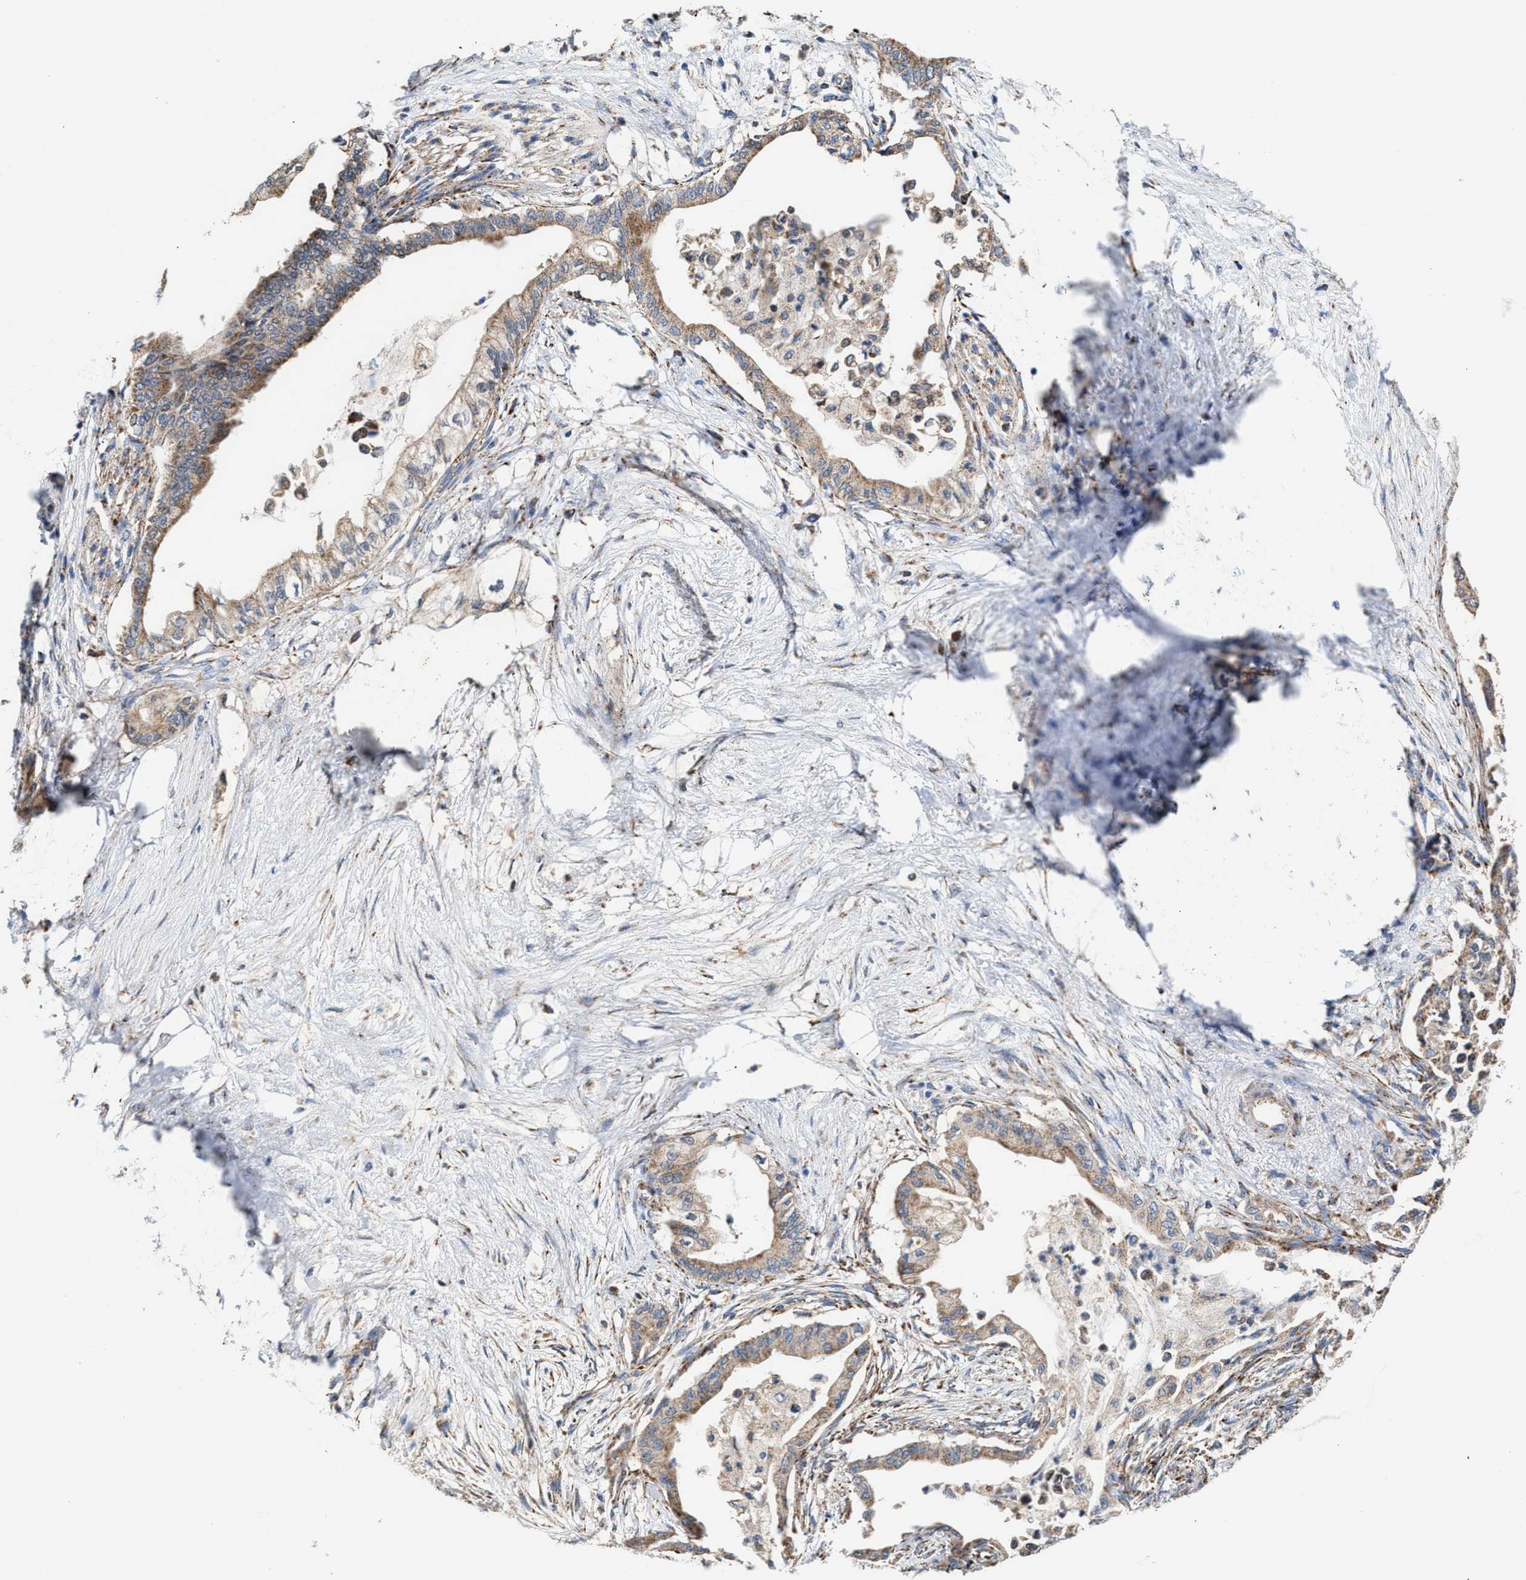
{"staining": {"intensity": "weak", "quantity": ">75%", "location": "cytoplasmic/membranous"}, "tissue": "pancreatic cancer", "cell_type": "Tumor cells", "image_type": "cancer", "snomed": [{"axis": "morphology", "description": "Normal tissue, NOS"}, {"axis": "morphology", "description": "Adenocarcinoma, NOS"}, {"axis": "topography", "description": "Pancreas"}, {"axis": "topography", "description": "Duodenum"}], "caption": "Immunohistochemical staining of human pancreatic cancer demonstrates weak cytoplasmic/membranous protein expression in about >75% of tumor cells. Immunohistochemistry stains the protein in brown and the nuclei are stained blue.", "gene": "MECR", "patient": {"sex": "female", "age": 60}}